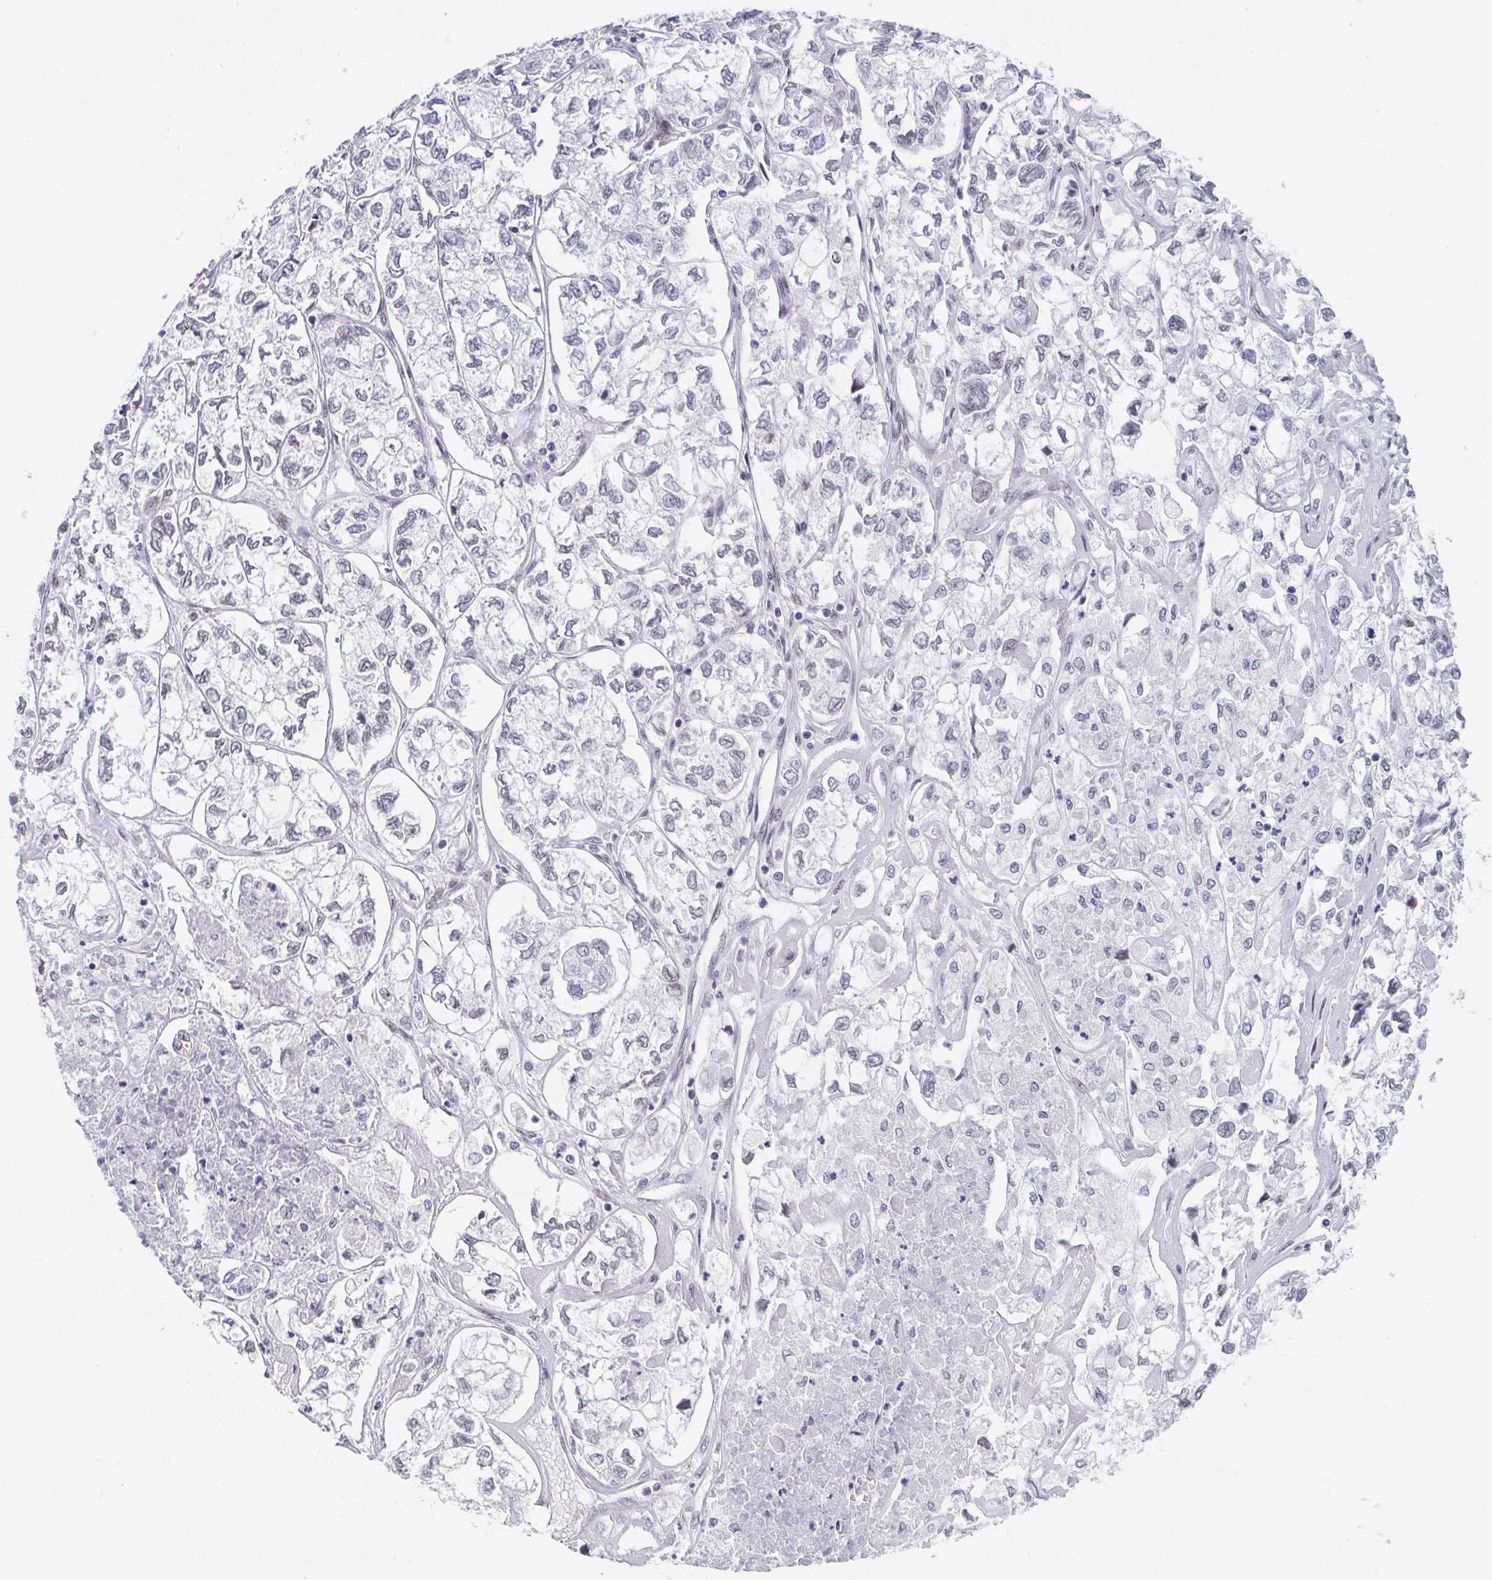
{"staining": {"intensity": "weak", "quantity": "25%-75%", "location": "nuclear"}, "tissue": "ovarian cancer", "cell_type": "Tumor cells", "image_type": "cancer", "snomed": [{"axis": "morphology", "description": "Carcinoma, endometroid"}, {"axis": "topography", "description": "Ovary"}], "caption": "Ovarian cancer (endometroid carcinoma) stained with DAB immunohistochemistry demonstrates low levels of weak nuclear staining in approximately 25%-75% of tumor cells. (DAB IHC with brightfield microscopy, high magnification).", "gene": "SLC7A10", "patient": {"sex": "female", "age": 64}}